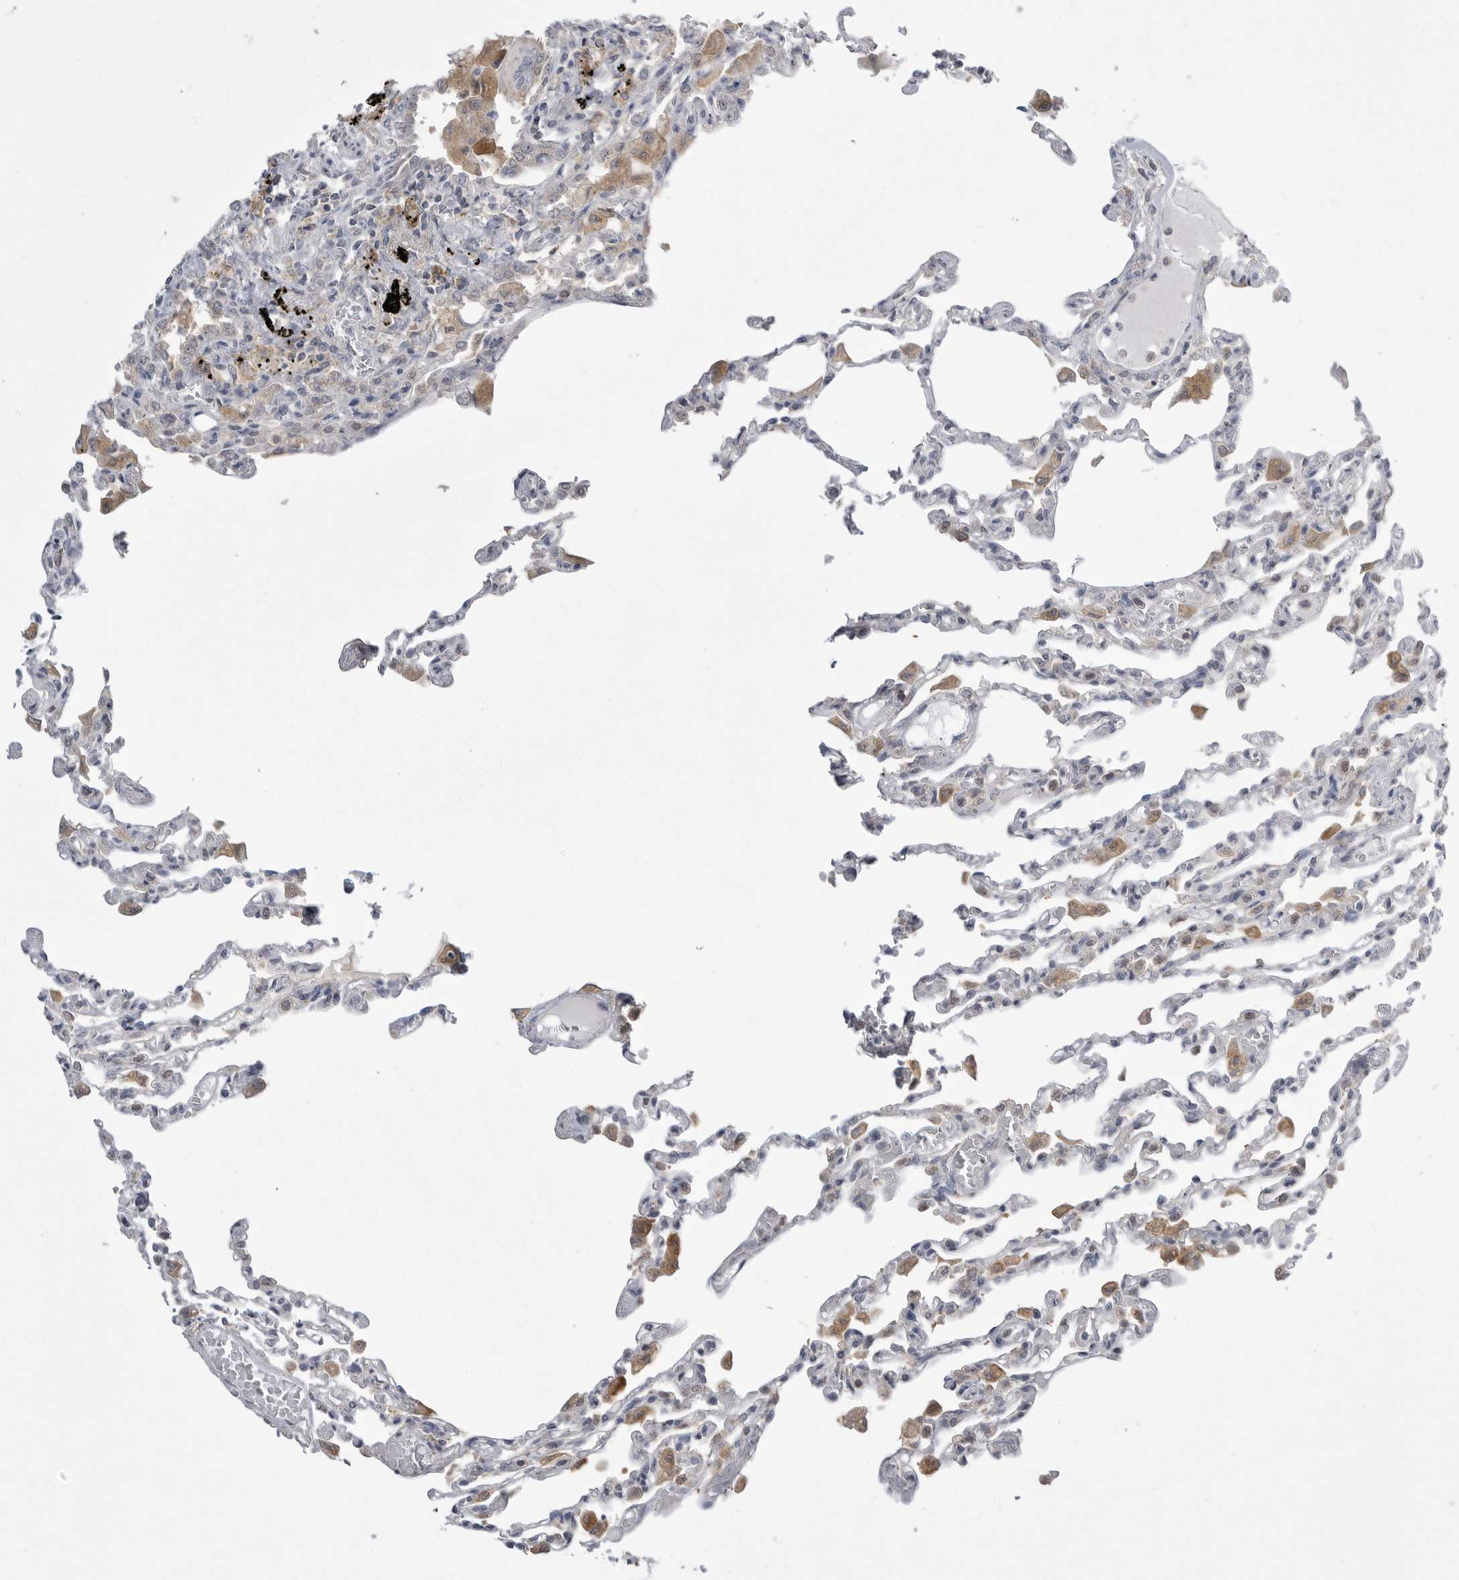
{"staining": {"intensity": "moderate", "quantity": "<25%", "location": "cytoplasmic/membranous"}, "tissue": "lung", "cell_type": "Alveolar cells", "image_type": "normal", "snomed": [{"axis": "morphology", "description": "Normal tissue, NOS"}, {"axis": "topography", "description": "Bronchus"}, {"axis": "topography", "description": "Lung"}], "caption": "IHC histopathology image of normal human lung stained for a protein (brown), which demonstrates low levels of moderate cytoplasmic/membranous positivity in approximately <25% of alveolar cells.", "gene": "KYAT3", "patient": {"sex": "female", "age": 49}}